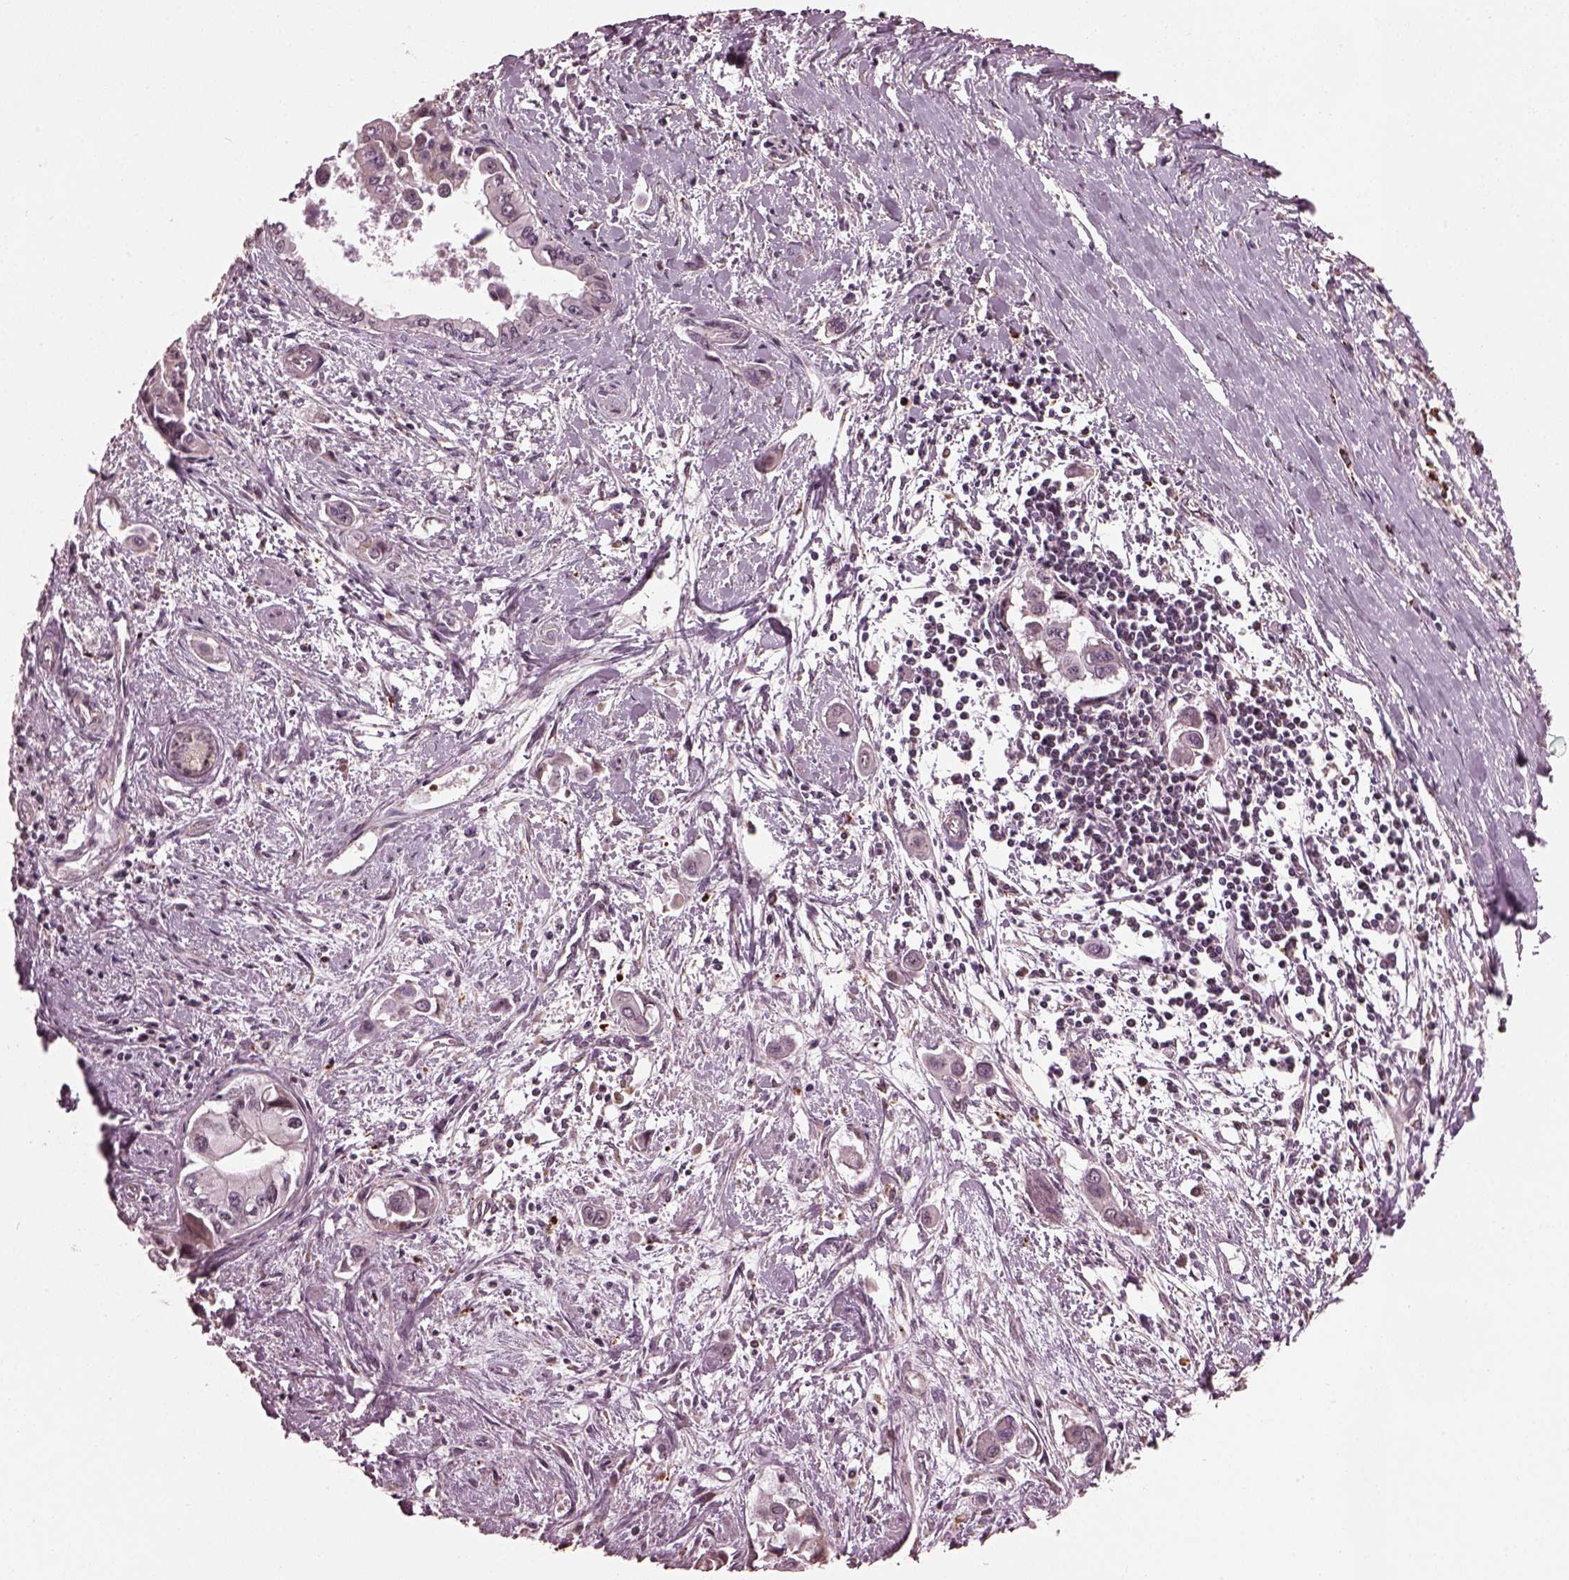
{"staining": {"intensity": "negative", "quantity": "none", "location": "none"}, "tissue": "pancreatic cancer", "cell_type": "Tumor cells", "image_type": "cancer", "snomed": [{"axis": "morphology", "description": "Adenocarcinoma, NOS"}, {"axis": "topography", "description": "Pancreas"}], "caption": "IHC histopathology image of neoplastic tissue: adenocarcinoma (pancreatic) stained with DAB (3,3'-diaminobenzidine) reveals no significant protein positivity in tumor cells. (DAB (3,3'-diaminobenzidine) IHC visualized using brightfield microscopy, high magnification).", "gene": "RUFY3", "patient": {"sex": "male", "age": 60}}